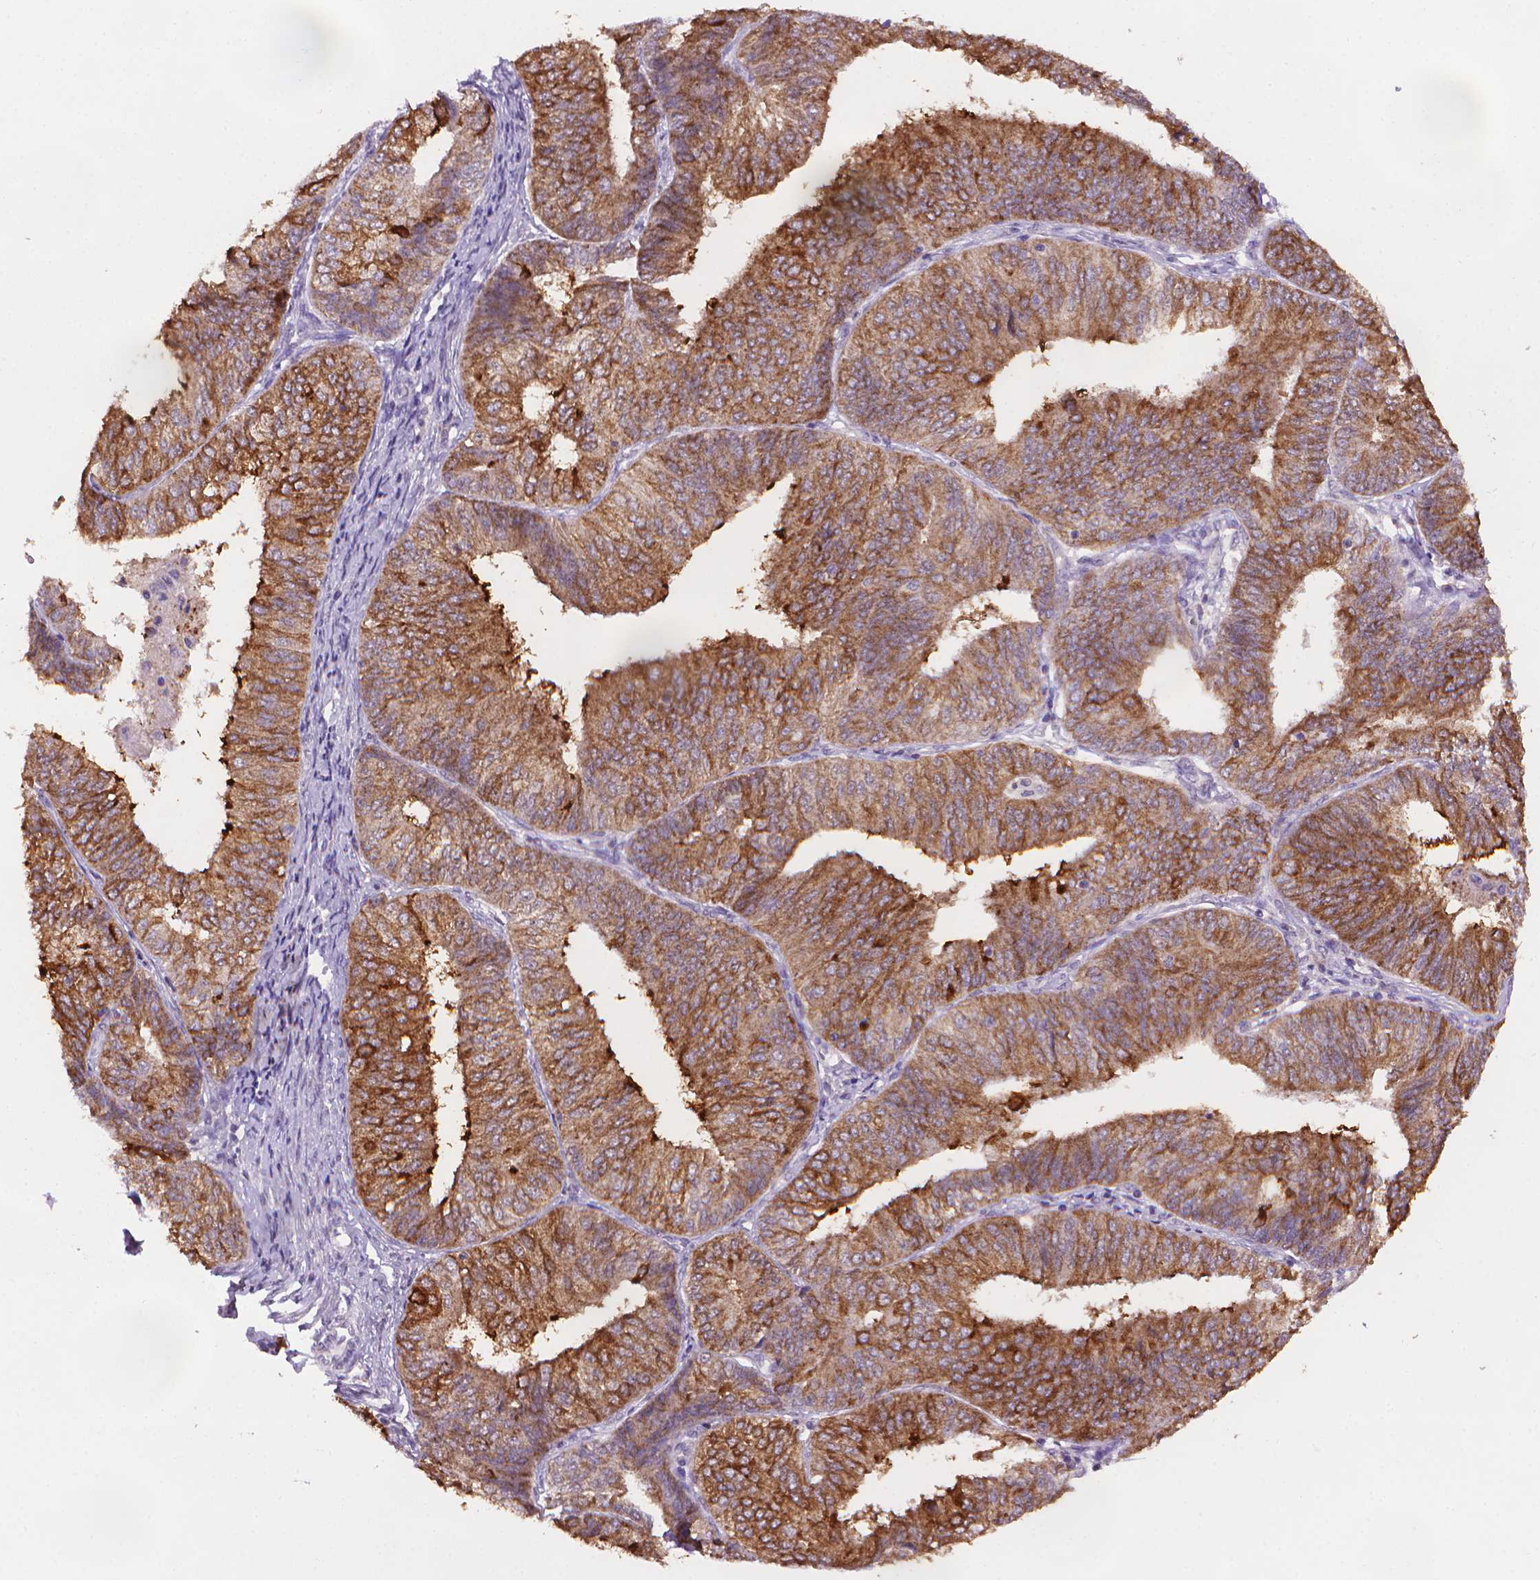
{"staining": {"intensity": "moderate", "quantity": ">75%", "location": "cytoplasmic/membranous"}, "tissue": "endometrial cancer", "cell_type": "Tumor cells", "image_type": "cancer", "snomed": [{"axis": "morphology", "description": "Adenocarcinoma, NOS"}, {"axis": "topography", "description": "Endometrium"}], "caption": "An image showing moderate cytoplasmic/membranous staining in about >75% of tumor cells in endometrial cancer (adenocarcinoma), as visualized by brown immunohistochemical staining.", "gene": "MUC1", "patient": {"sex": "female", "age": 58}}